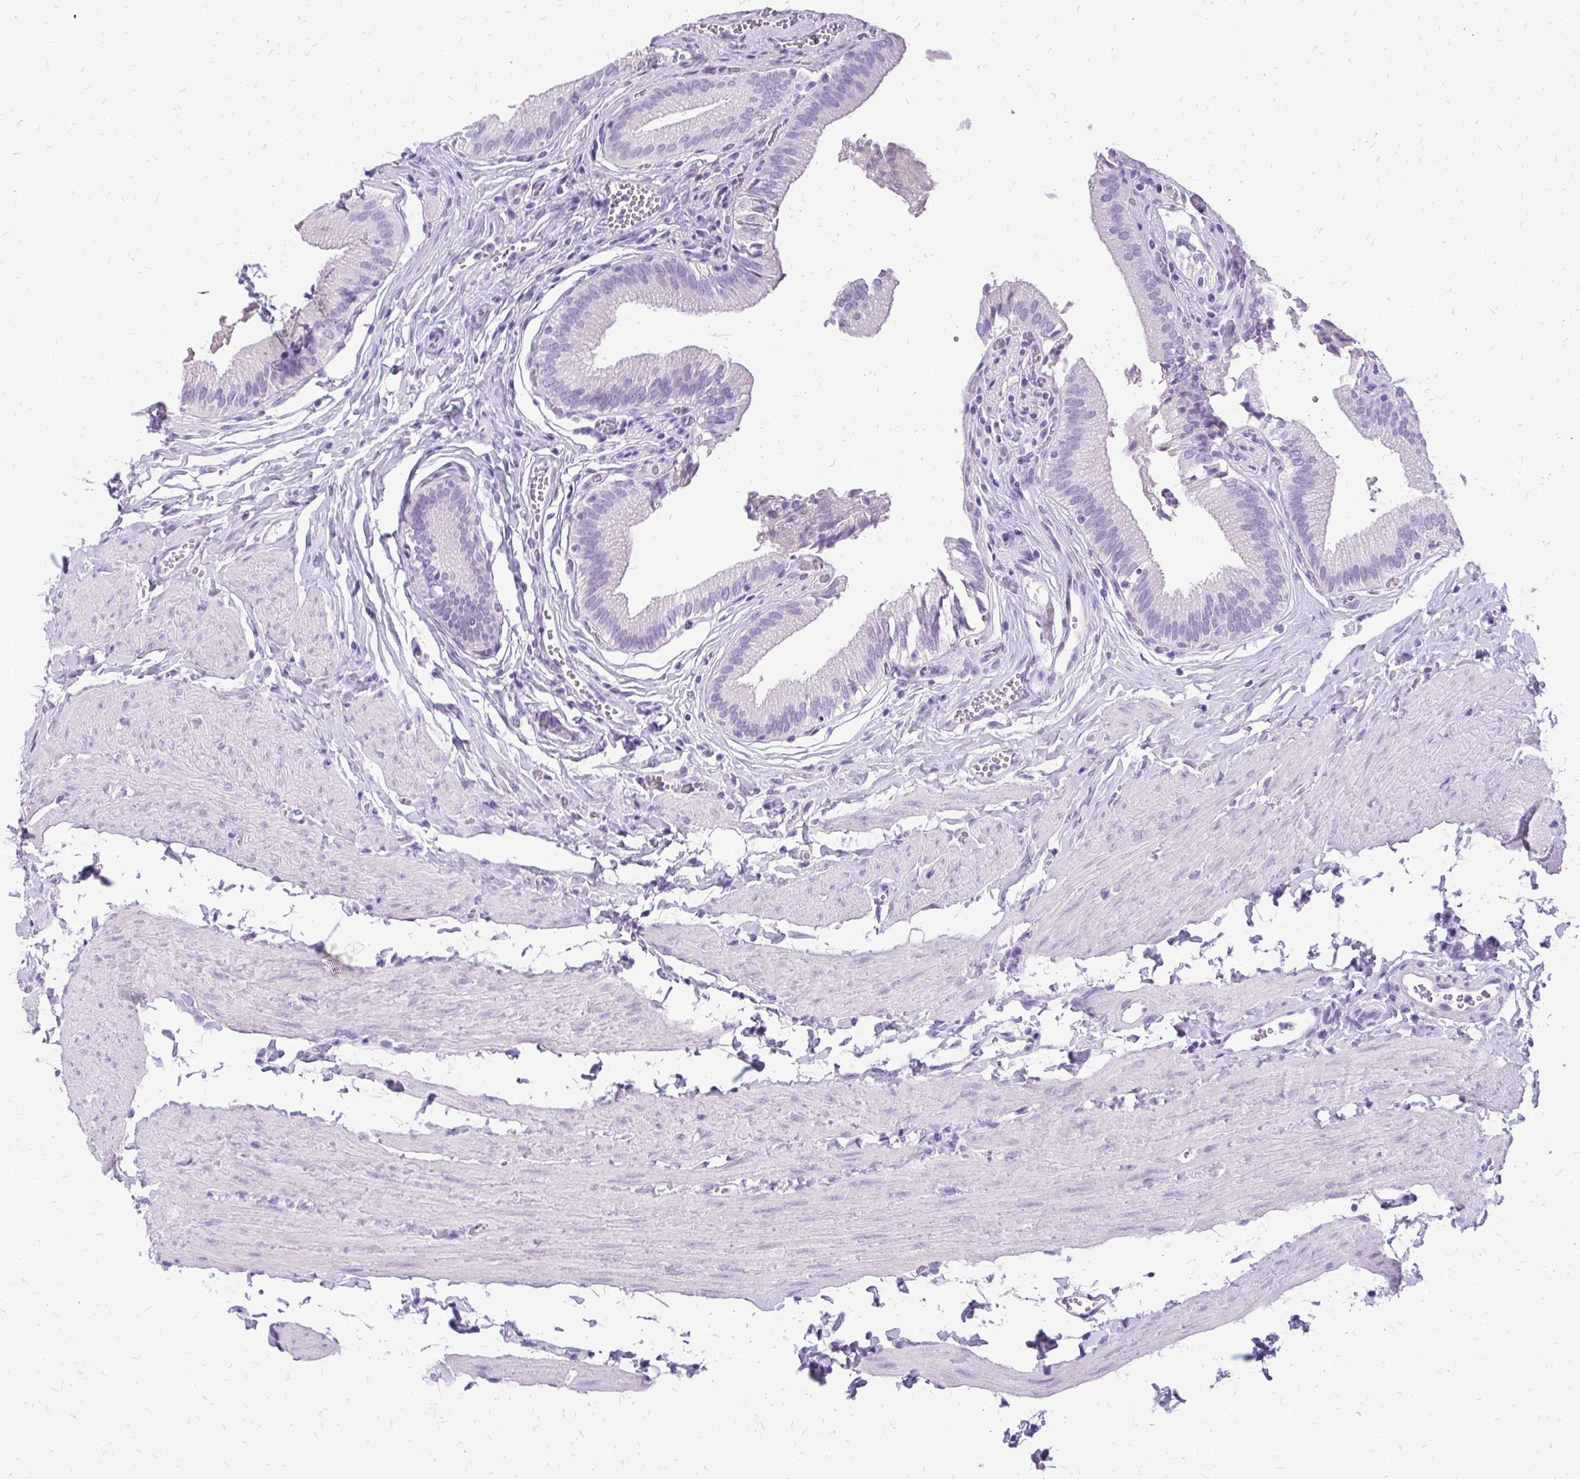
{"staining": {"intensity": "negative", "quantity": "none", "location": "none"}, "tissue": "gallbladder", "cell_type": "Glandular cells", "image_type": "normal", "snomed": [{"axis": "morphology", "description": "Normal tissue, NOS"}, {"axis": "topography", "description": "Gallbladder"}, {"axis": "topography", "description": "Peripheral nerve tissue"}], "caption": "The immunohistochemistry (IHC) photomicrograph has no significant expression in glandular cells of gallbladder. Brightfield microscopy of immunohistochemistry (IHC) stained with DAB (3,3'-diaminobenzidine) (brown) and hematoxylin (blue), captured at high magnification.", "gene": "SLC32A1", "patient": {"sex": "male", "age": 17}}